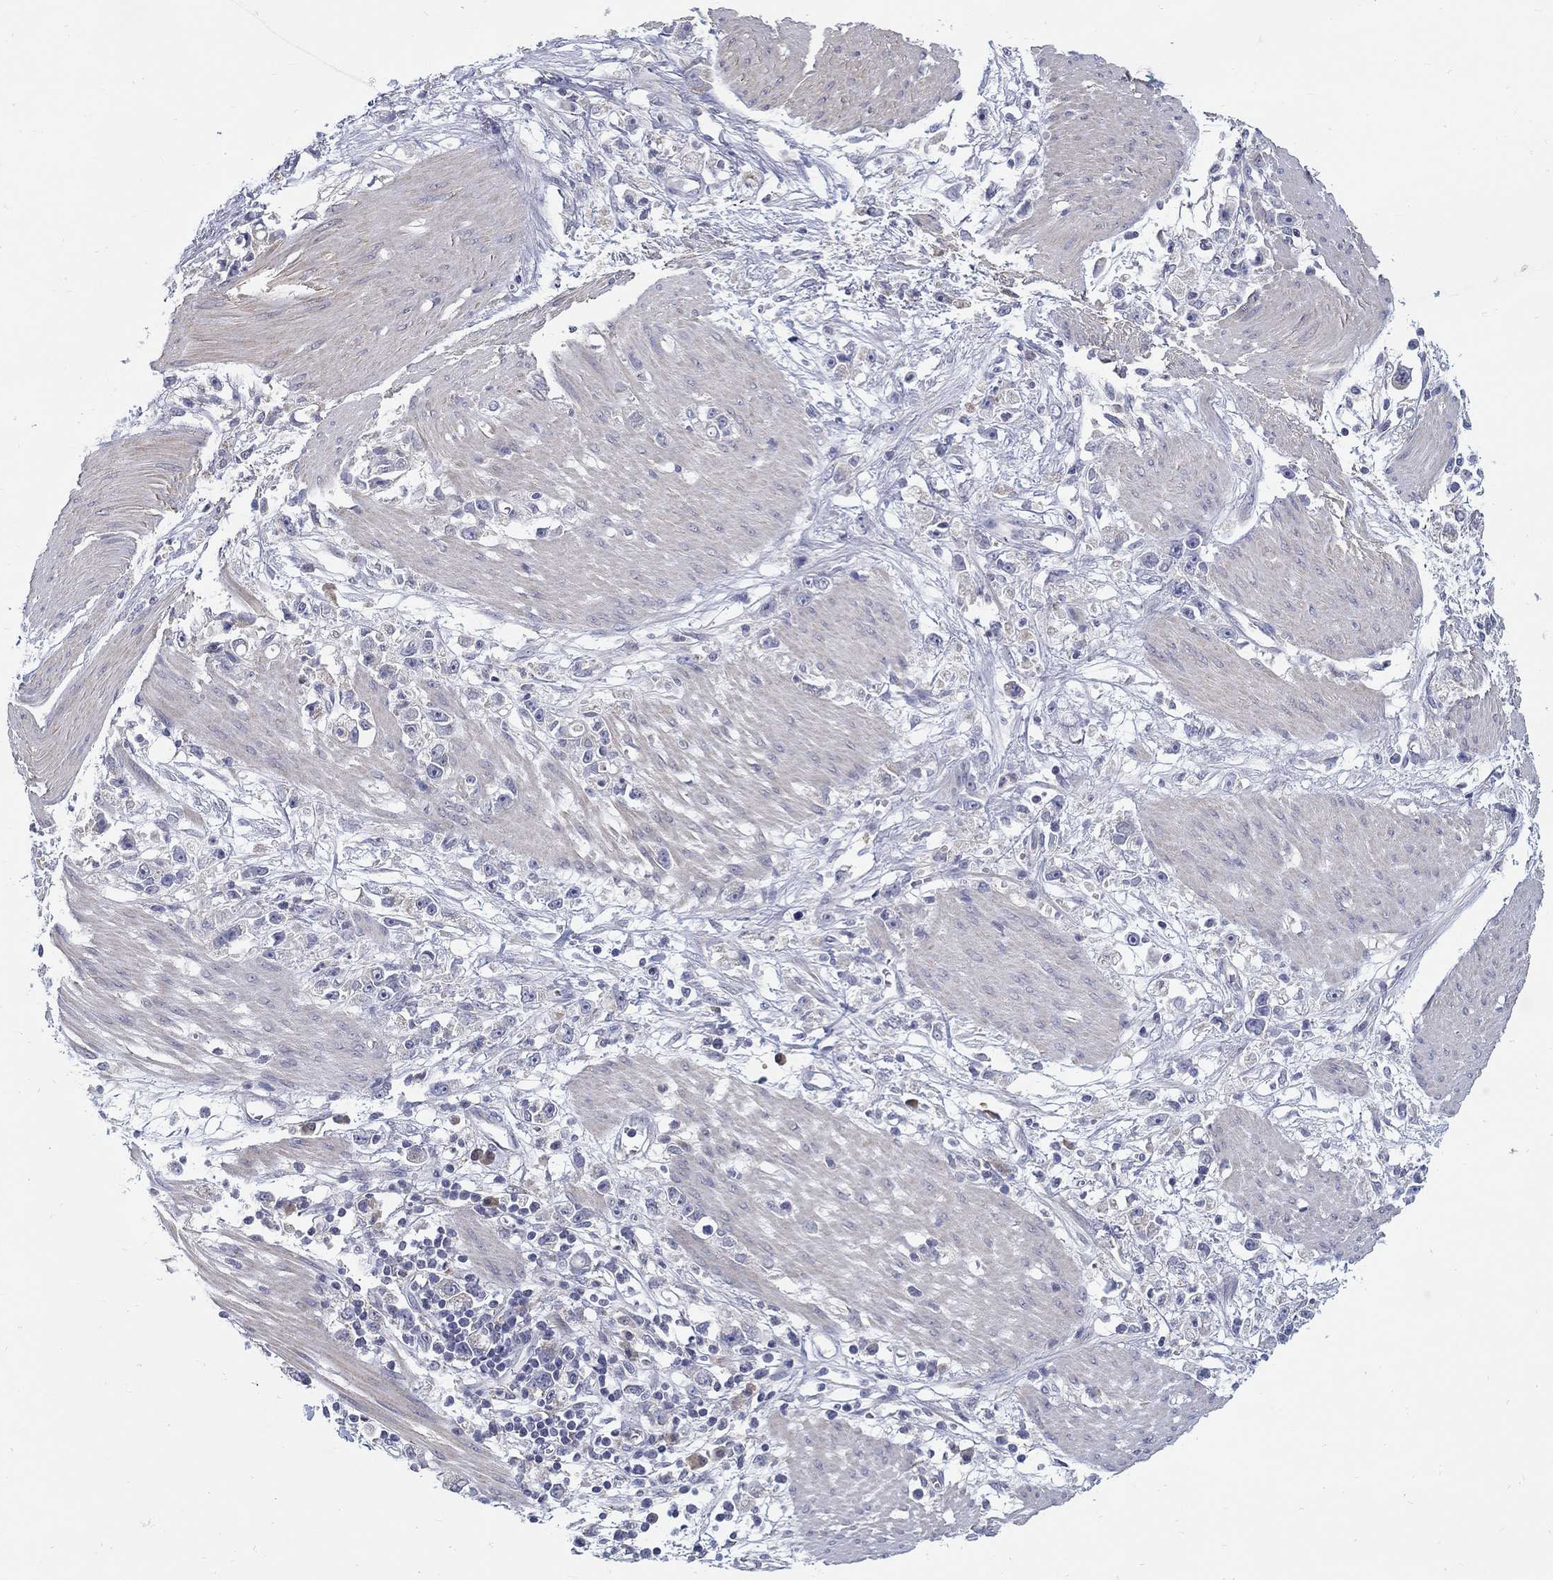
{"staining": {"intensity": "negative", "quantity": "none", "location": "none"}, "tissue": "stomach cancer", "cell_type": "Tumor cells", "image_type": "cancer", "snomed": [{"axis": "morphology", "description": "Adenocarcinoma, NOS"}, {"axis": "topography", "description": "Stomach"}], "caption": "An immunohistochemistry micrograph of stomach cancer (adenocarcinoma) is shown. There is no staining in tumor cells of stomach cancer (adenocarcinoma). The staining is performed using DAB brown chromogen with nuclei counter-stained in using hematoxylin.", "gene": "ABCA4", "patient": {"sex": "female", "age": 59}}